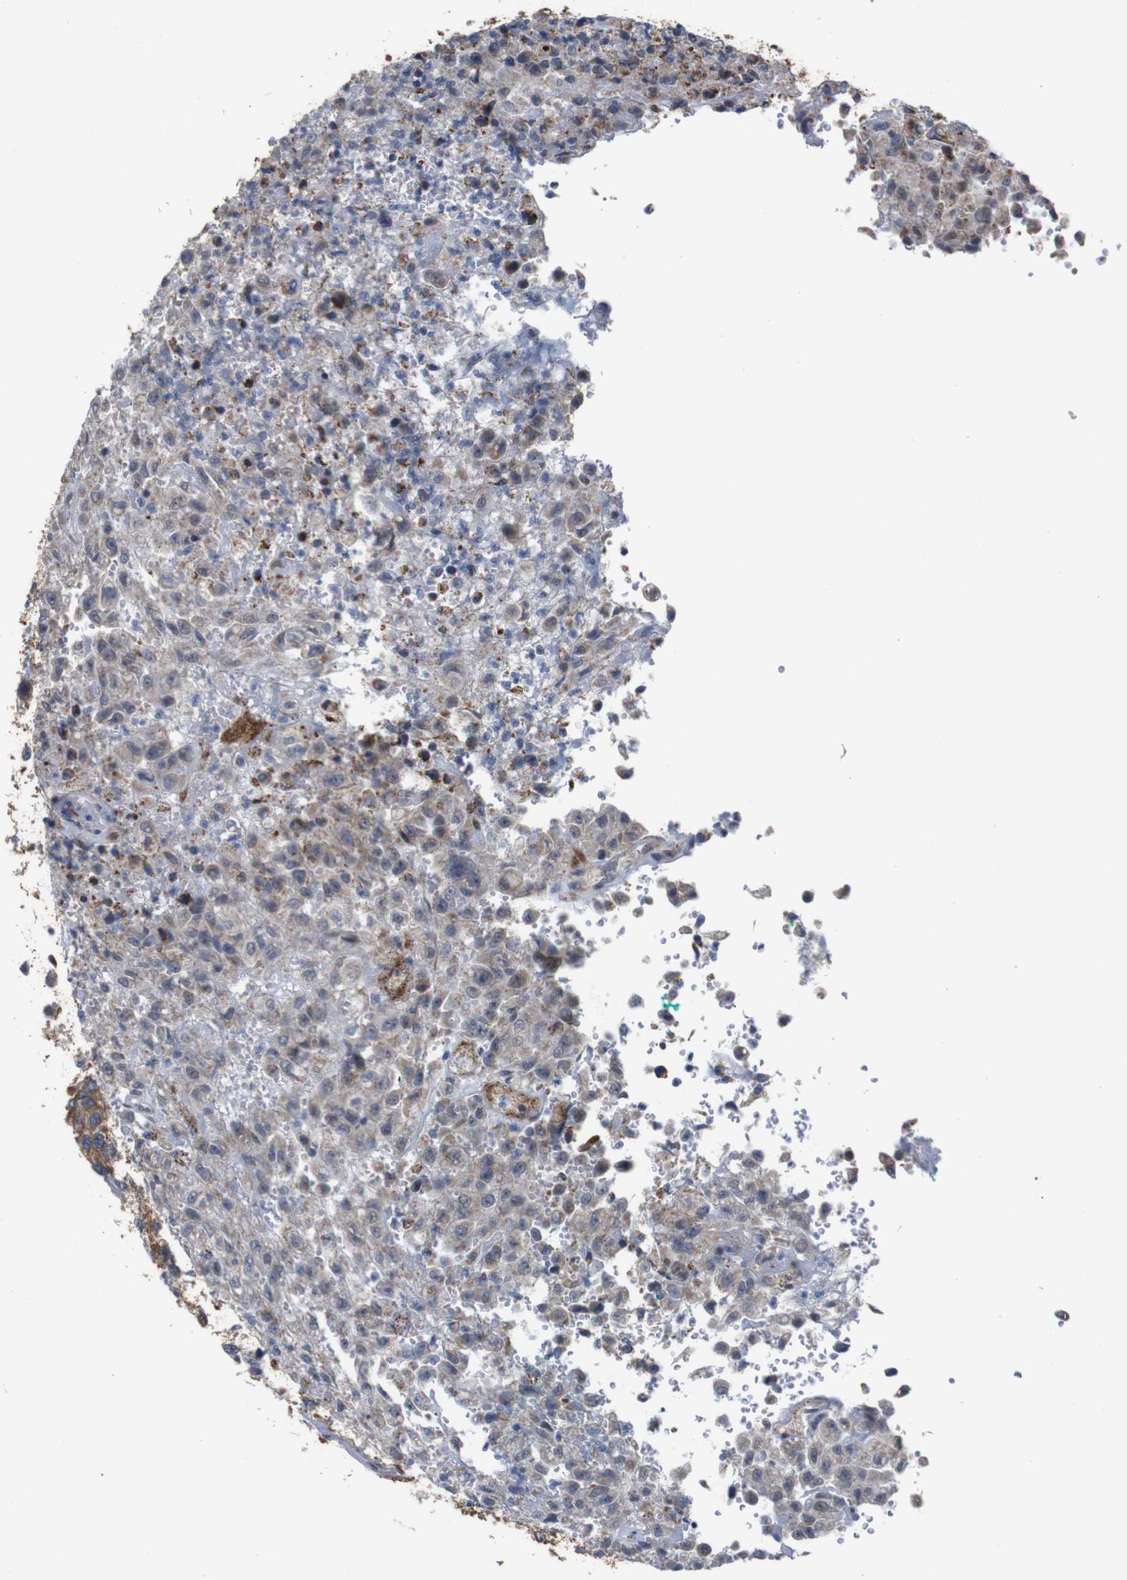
{"staining": {"intensity": "weak", "quantity": ">75%", "location": "cytoplasmic/membranous"}, "tissue": "urothelial cancer", "cell_type": "Tumor cells", "image_type": "cancer", "snomed": [{"axis": "morphology", "description": "Urothelial carcinoma, High grade"}, {"axis": "topography", "description": "Urinary bladder"}], "caption": "High-grade urothelial carcinoma stained with immunohistochemistry exhibits weak cytoplasmic/membranous positivity in approximately >75% of tumor cells. (IHC, brightfield microscopy, high magnification).", "gene": "ATP7B", "patient": {"sex": "male", "age": 46}}